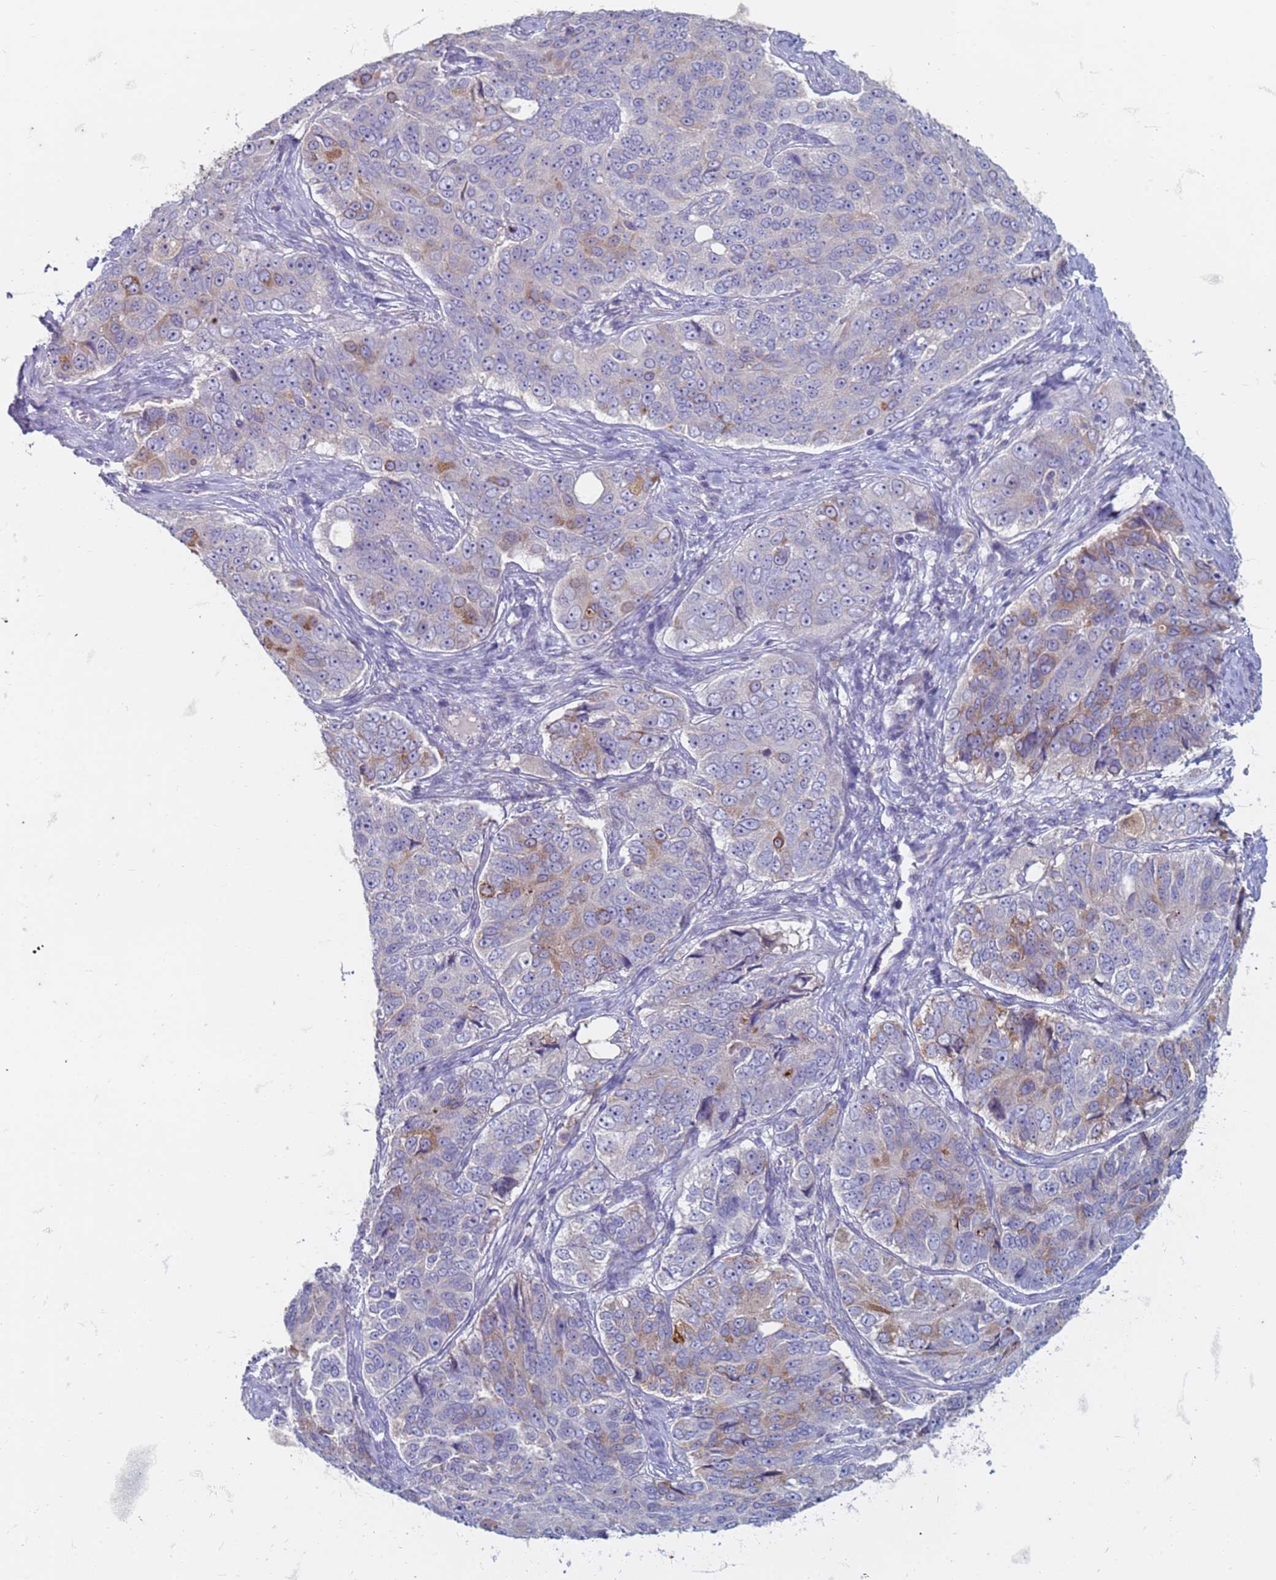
{"staining": {"intensity": "moderate", "quantity": "<25%", "location": "cytoplasmic/membranous"}, "tissue": "ovarian cancer", "cell_type": "Tumor cells", "image_type": "cancer", "snomed": [{"axis": "morphology", "description": "Carcinoma, endometroid"}, {"axis": "topography", "description": "Ovary"}], "caption": "Approximately <25% of tumor cells in human endometroid carcinoma (ovarian) show moderate cytoplasmic/membranous protein positivity as visualized by brown immunohistochemical staining.", "gene": "SUCO", "patient": {"sex": "female", "age": 51}}